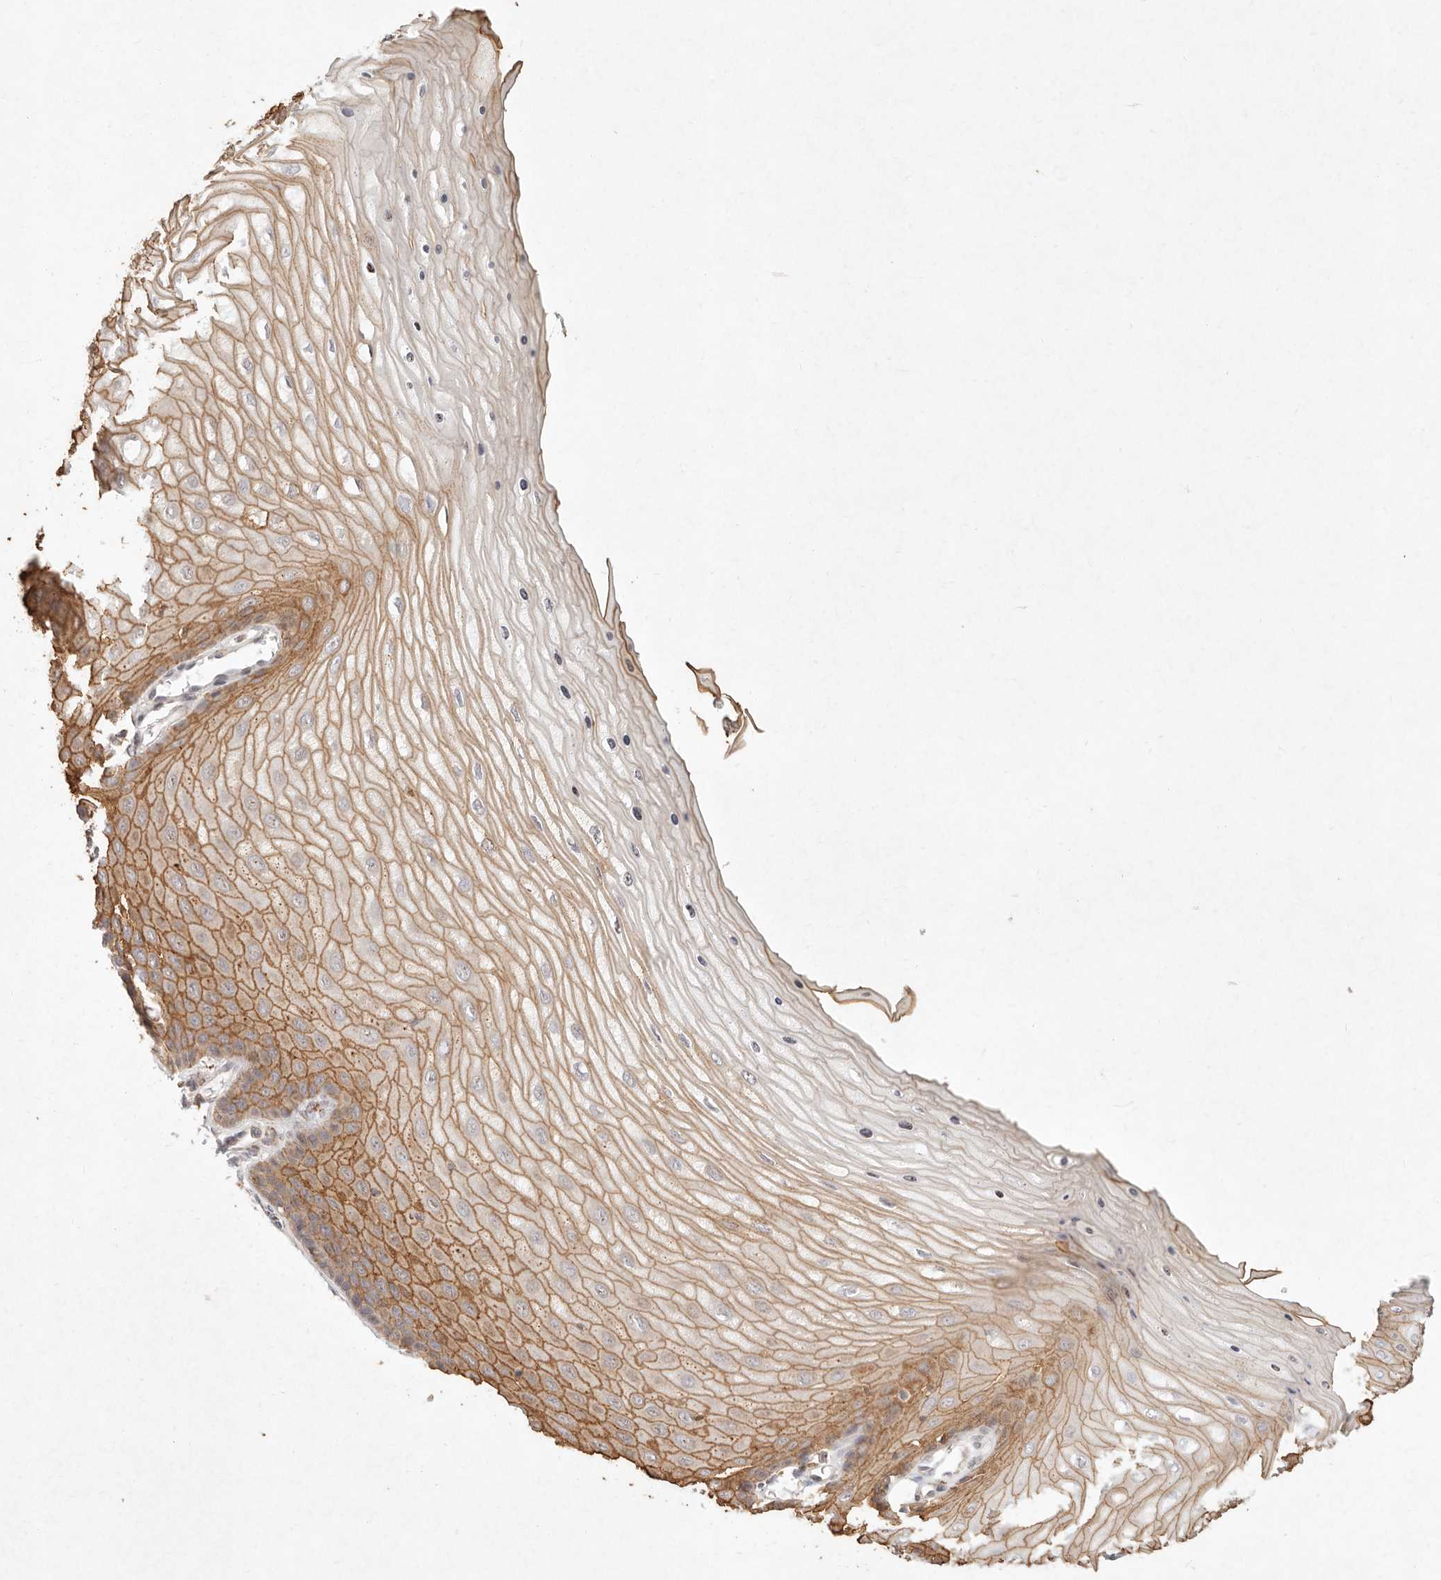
{"staining": {"intensity": "strong", "quantity": ">75%", "location": "cytoplasmic/membranous"}, "tissue": "cervix", "cell_type": "Glandular cells", "image_type": "normal", "snomed": [{"axis": "morphology", "description": "Normal tissue, NOS"}, {"axis": "topography", "description": "Cervix"}], "caption": "Strong cytoplasmic/membranous staining for a protein is appreciated in approximately >75% of glandular cells of normal cervix using immunohistochemistry.", "gene": "C1orf127", "patient": {"sex": "female", "age": 55}}